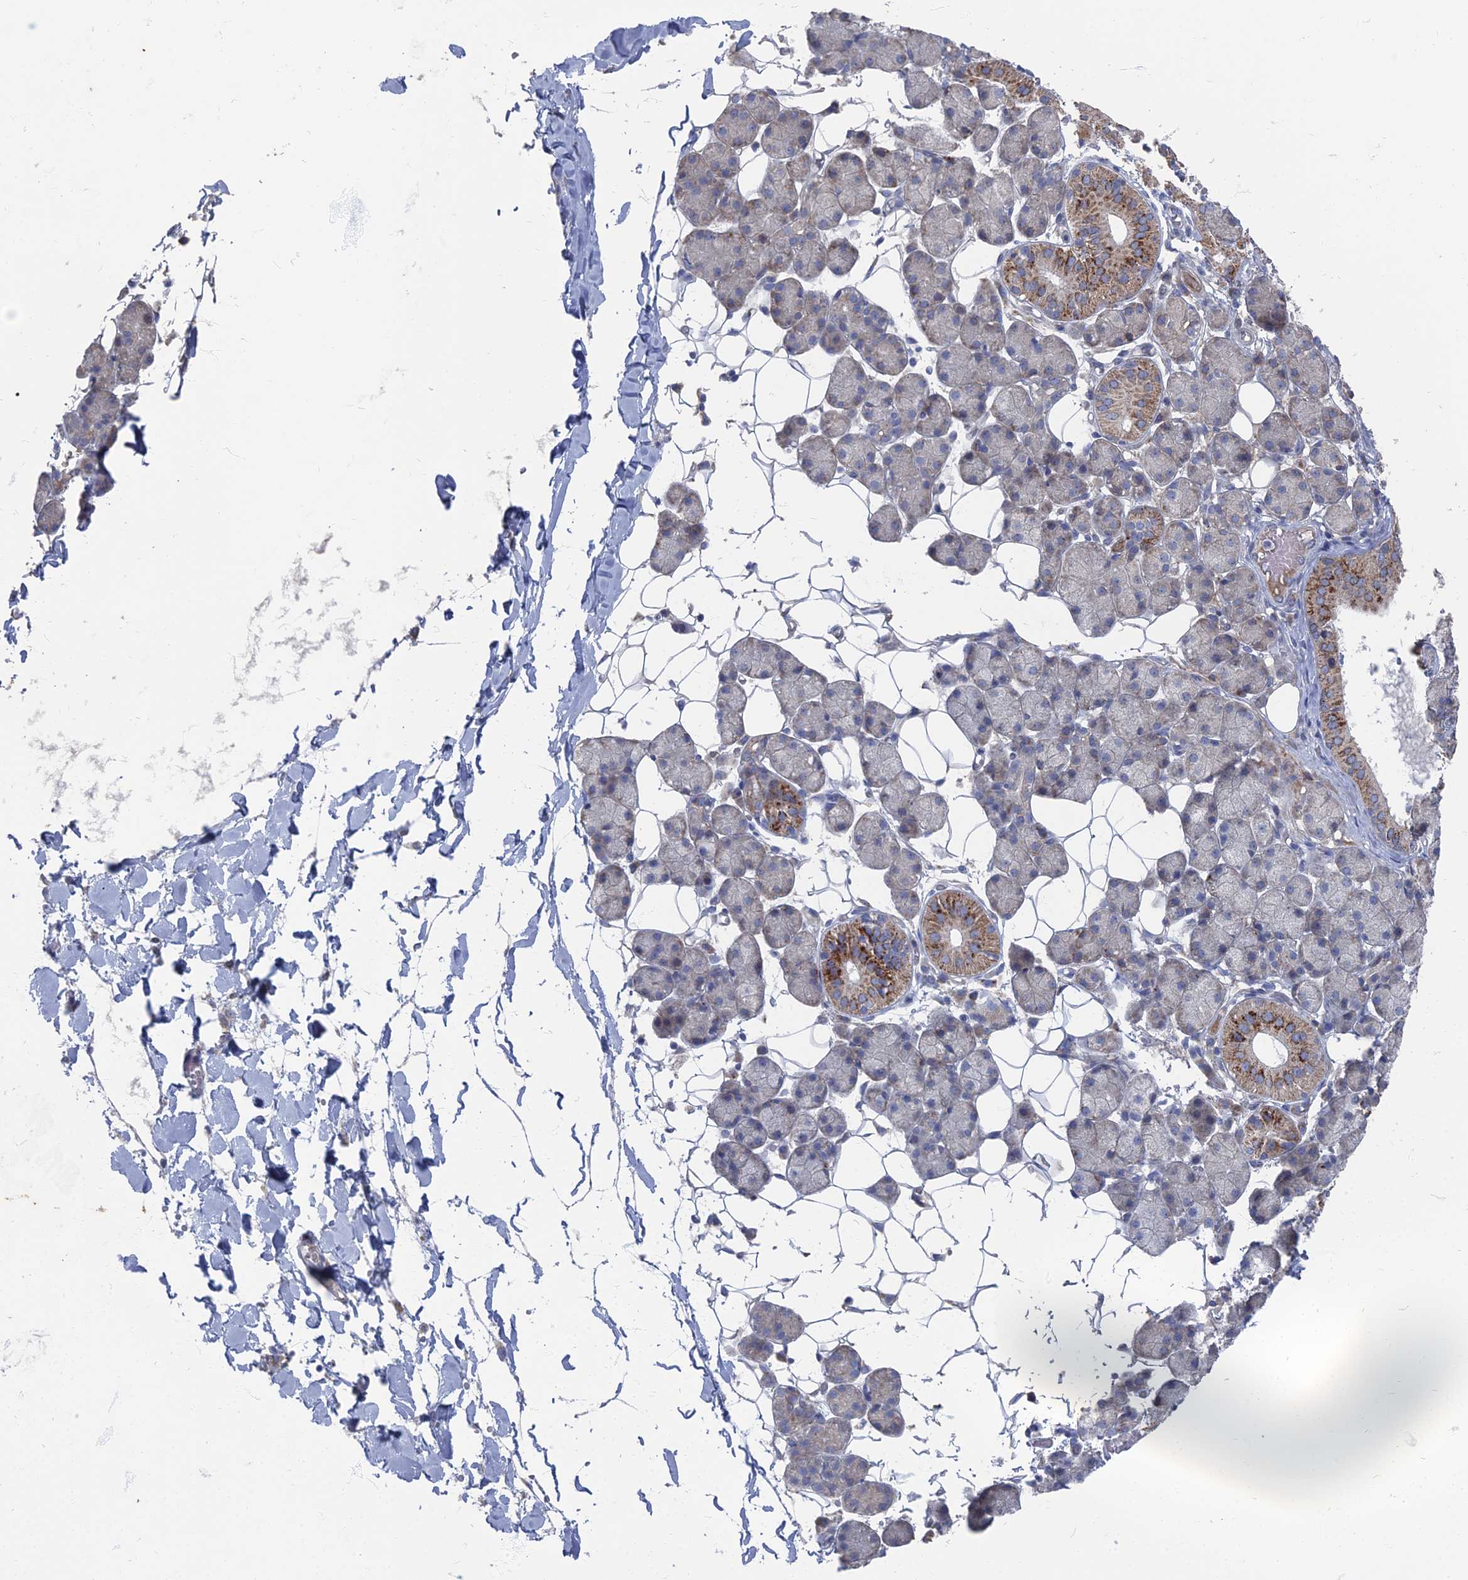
{"staining": {"intensity": "strong", "quantity": "<25%", "location": "cytoplasmic/membranous"}, "tissue": "salivary gland", "cell_type": "Glandular cells", "image_type": "normal", "snomed": [{"axis": "morphology", "description": "Normal tissue, NOS"}, {"axis": "topography", "description": "Salivary gland"}], "caption": "Approximately <25% of glandular cells in benign human salivary gland demonstrate strong cytoplasmic/membranous protein positivity as visualized by brown immunohistochemical staining.", "gene": "TMEM128", "patient": {"sex": "female", "age": 33}}